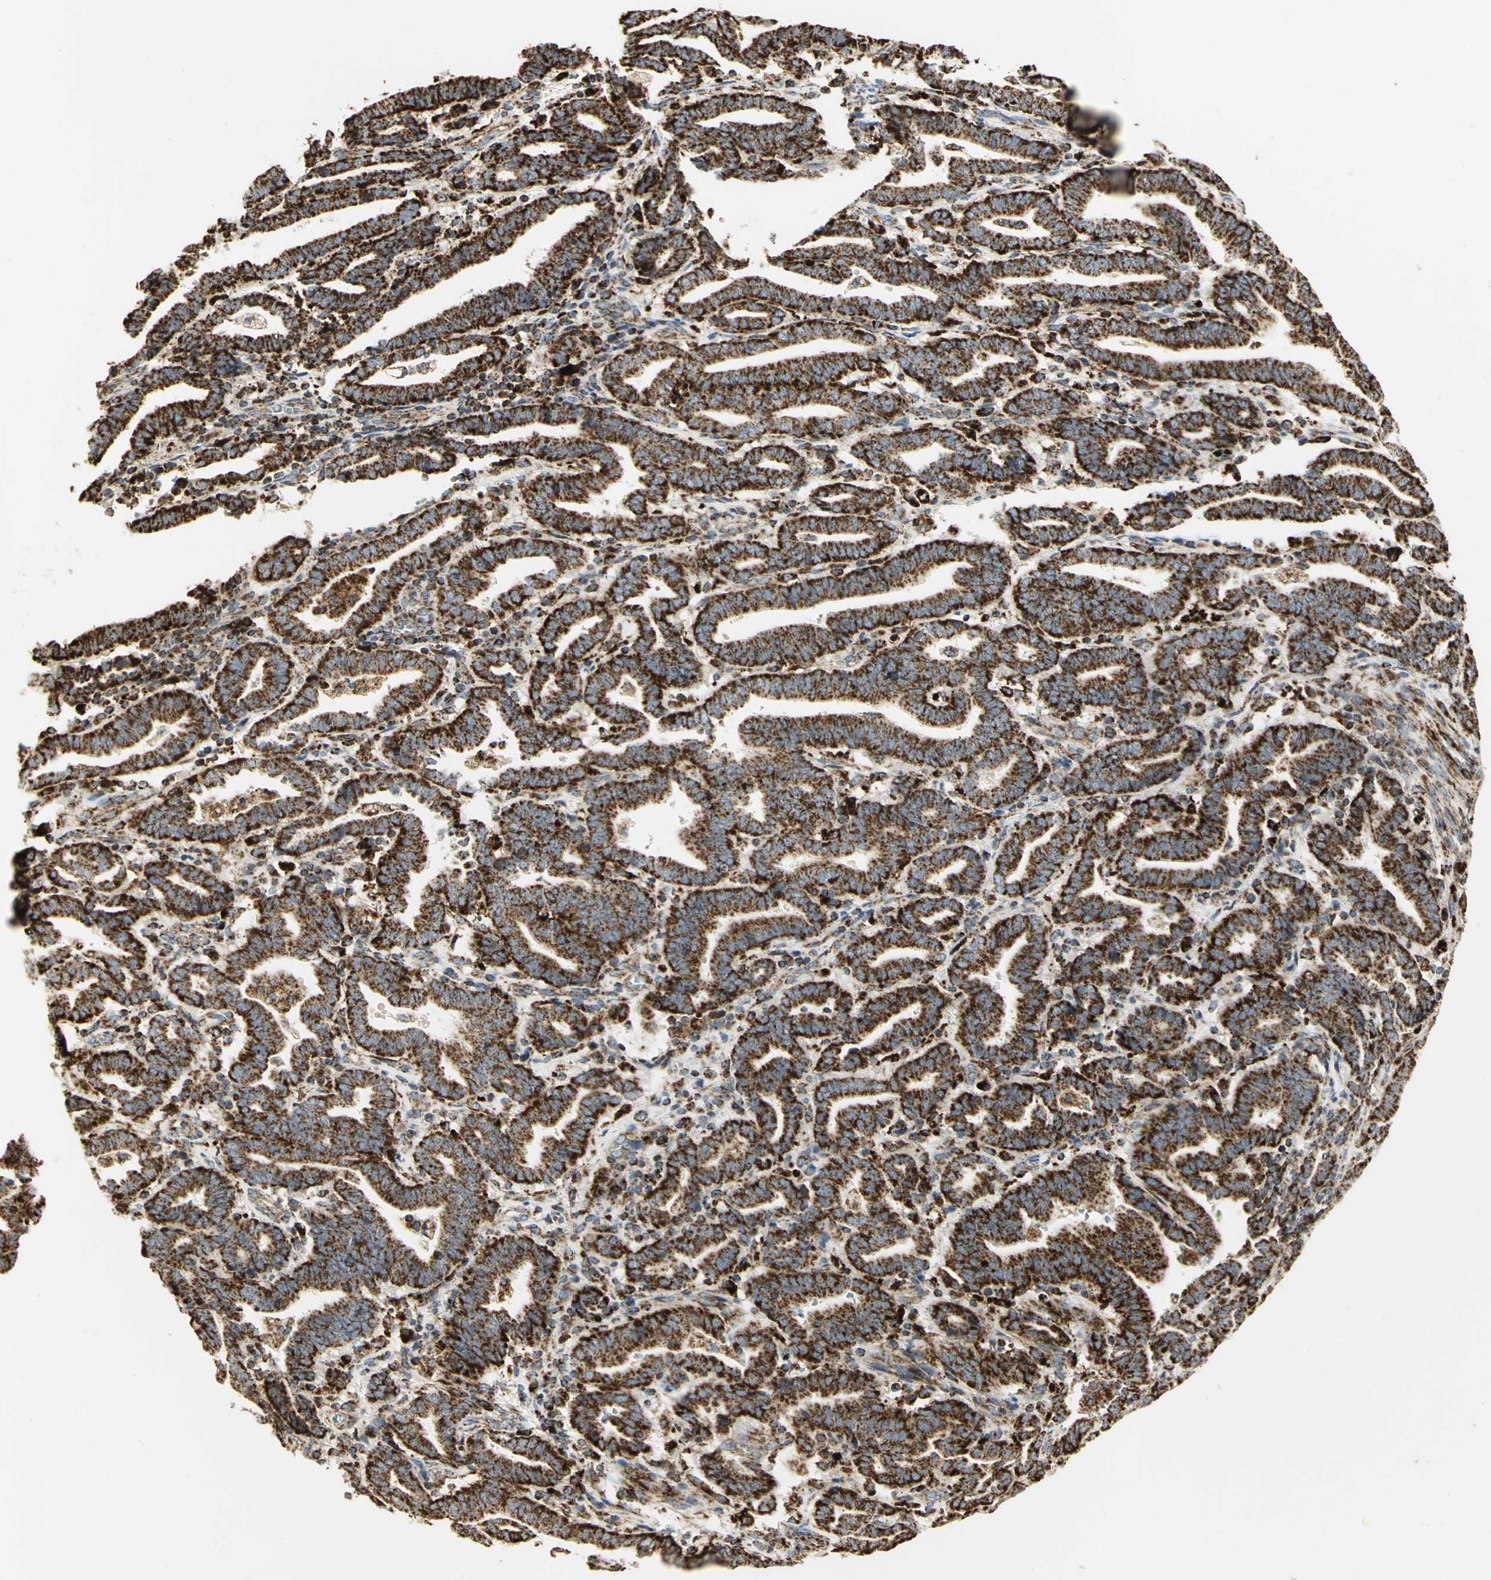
{"staining": {"intensity": "strong", "quantity": ">75%", "location": "cytoplasmic/membranous"}, "tissue": "endometrial cancer", "cell_type": "Tumor cells", "image_type": "cancer", "snomed": [{"axis": "morphology", "description": "Adenocarcinoma, NOS"}, {"axis": "topography", "description": "Uterus"}], "caption": "A brown stain shows strong cytoplasmic/membranous expression of a protein in human endometrial cancer (adenocarcinoma) tumor cells.", "gene": "VDAC1", "patient": {"sex": "female", "age": 83}}